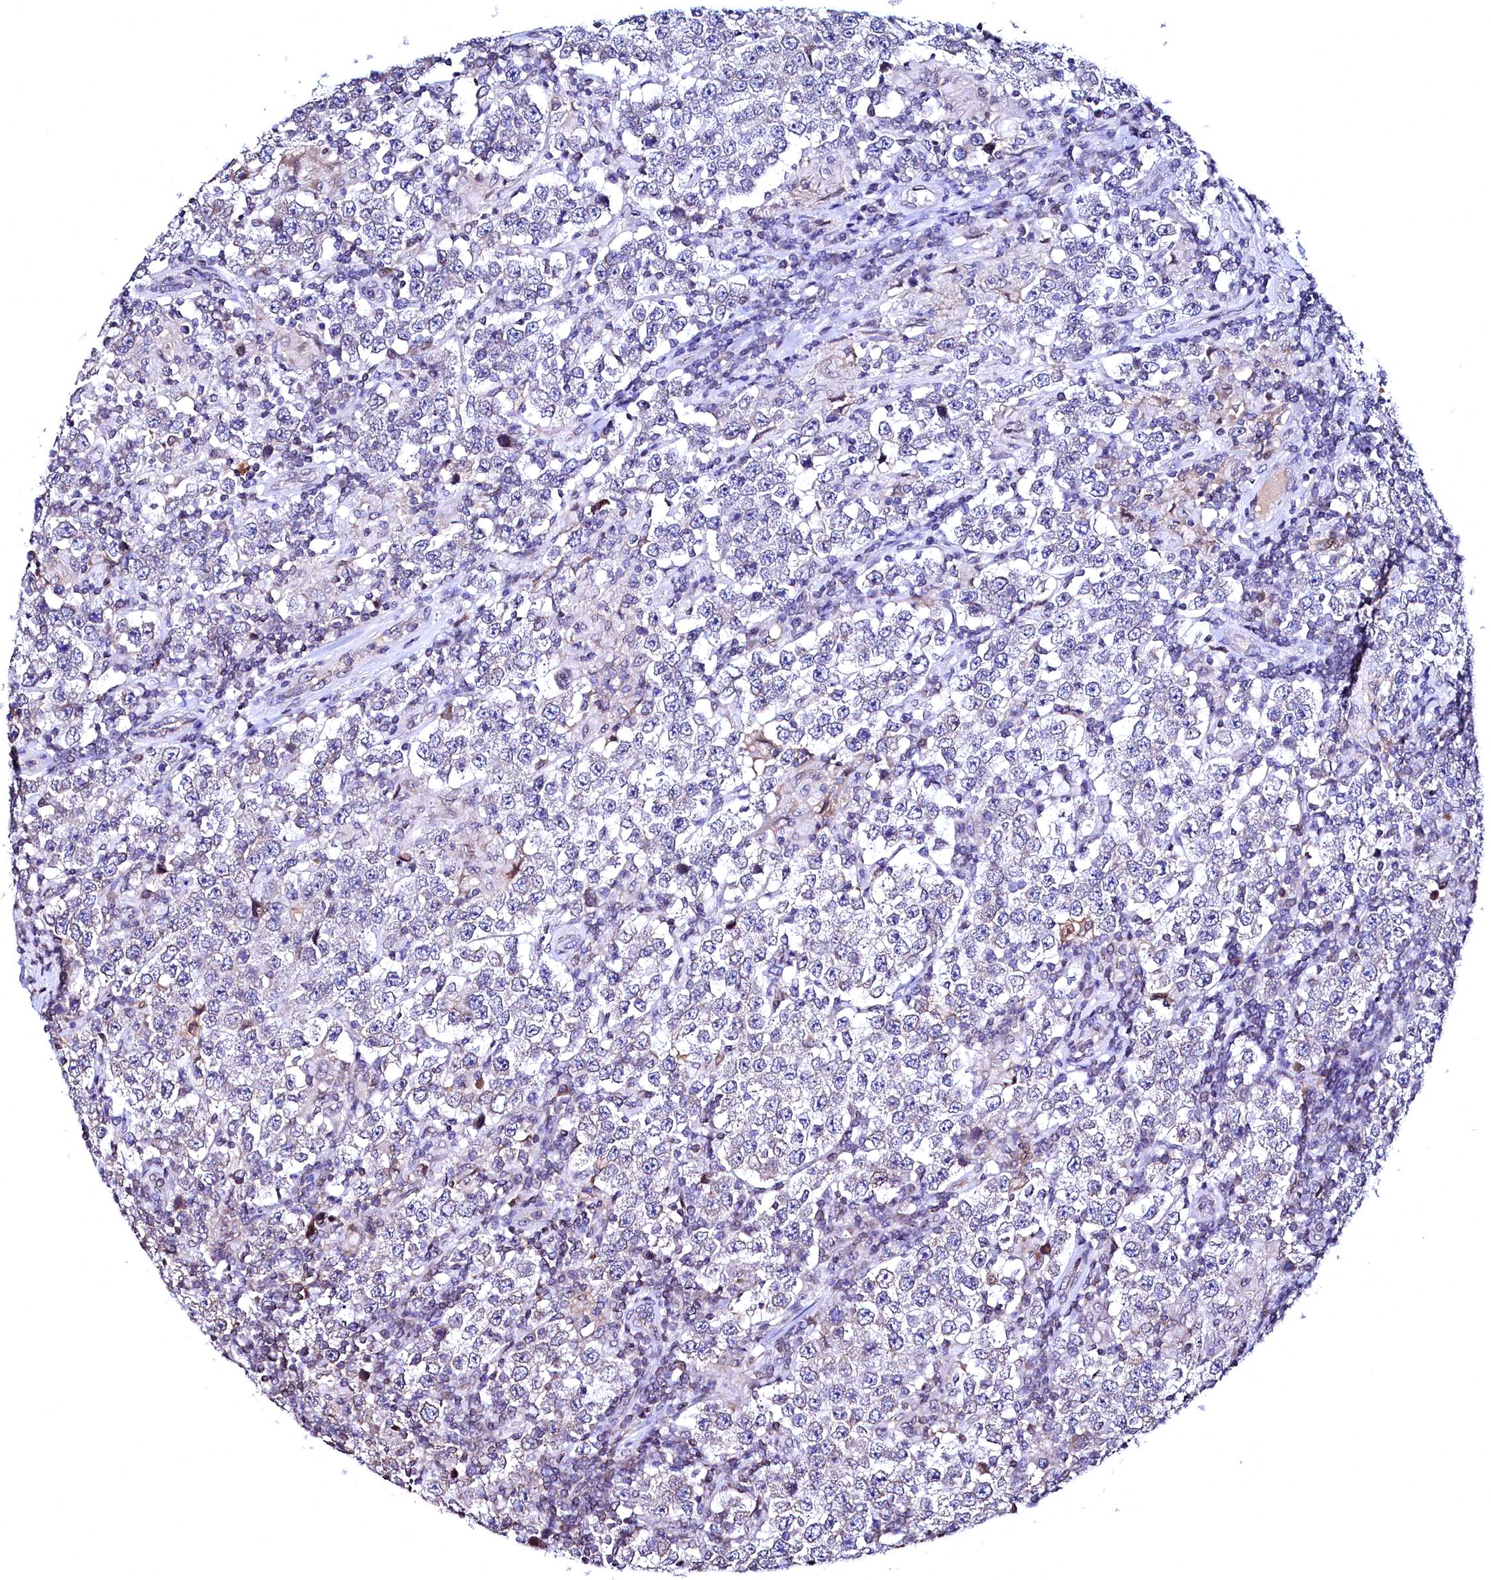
{"staining": {"intensity": "weak", "quantity": "<25%", "location": "cytoplasmic/membranous,nuclear"}, "tissue": "testis cancer", "cell_type": "Tumor cells", "image_type": "cancer", "snomed": [{"axis": "morphology", "description": "Normal tissue, NOS"}, {"axis": "morphology", "description": "Urothelial carcinoma, High grade"}, {"axis": "morphology", "description": "Seminoma, NOS"}, {"axis": "morphology", "description": "Carcinoma, Embryonal, NOS"}, {"axis": "topography", "description": "Urinary bladder"}, {"axis": "topography", "description": "Testis"}], "caption": "DAB immunohistochemical staining of human testis embryonal carcinoma shows no significant expression in tumor cells.", "gene": "HAND1", "patient": {"sex": "male", "age": 41}}